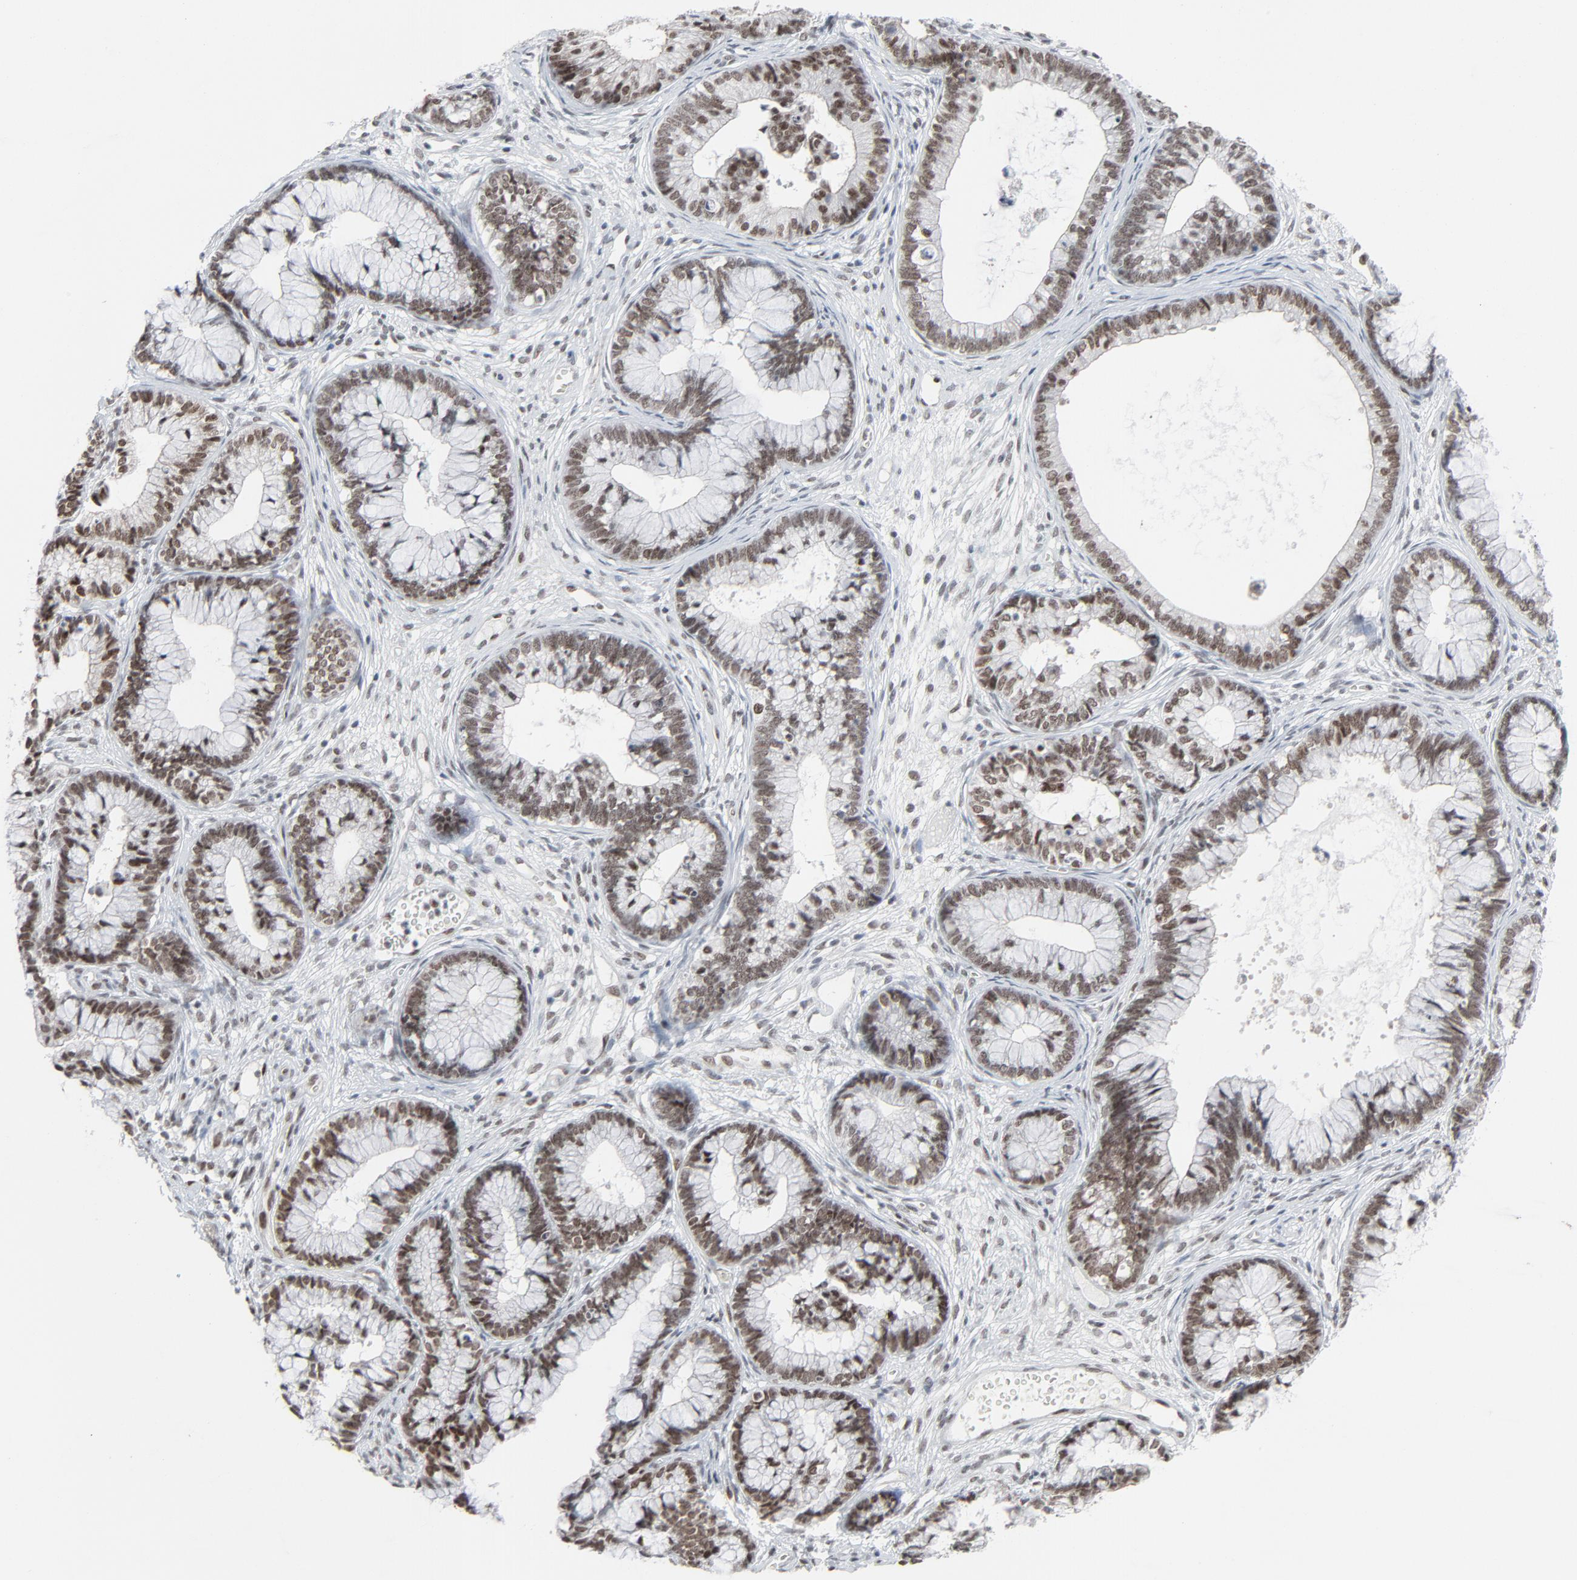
{"staining": {"intensity": "moderate", "quantity": ">75%", "location": "nuclear"}, "tissue": "cervical cancer", "cell_type": "Tumor cells", "image_type": "cancer", "snomed": [{"axis": "morphology", "description": "Adenocarcinoma, NOS"}, {"axis": "topography", "description": "Cervix"}], "caption": "Human cervical adenocarcinoma stained for a protein (brown) displays moderate nuclear positive expression in approximately >75% of tumor cells.", "gene": "FBXO28", "patient": {"sex": "female", "age": 44}}